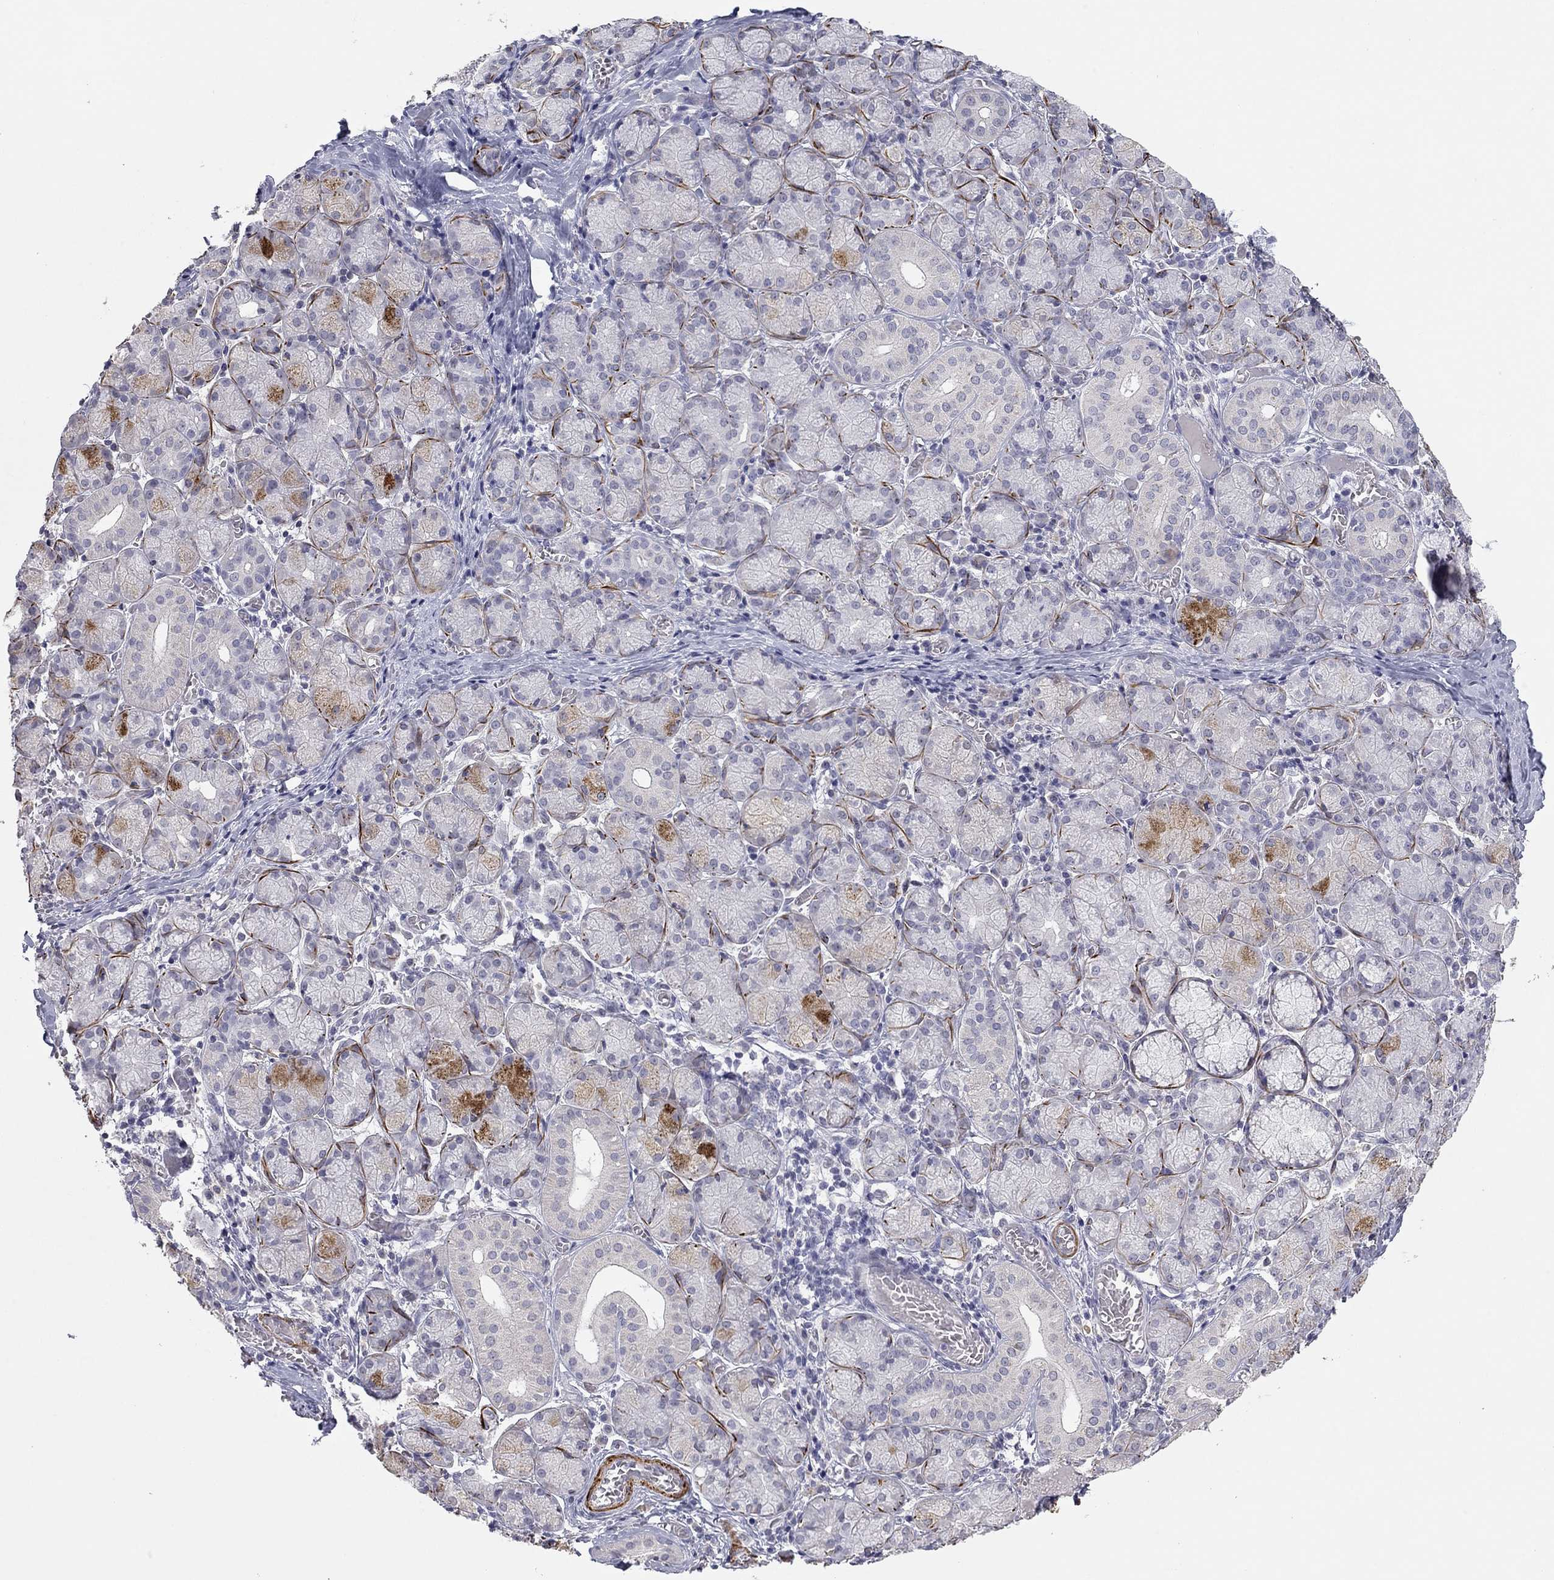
{"staining": {"intensity": "strong", "quantity": "<25%", "location": "cytoplasmic/membranous"}, "tissue": "salivary gland", "cell_type": "Glandular cells", "image_type": "normal", "snomed": [{"axis": "morphology", "description": "Normal tissue, NOS"}, {"axis": "topography", "description": "Salivary gland"}, {"axis": "topography", "description": "Peripheral nerve tissue"}], "caption": "Protein analysis of benign salivary gland shows strong cytoplasmic/membranous expression in approximately <25% of glandular cells. The staining is performed using DAB brown chromogen to label protein expression. The nuclei are counter-stained blue using hematoxylin.", "gene": "IP6K3", "patient": {"sex": "female", "age": 24}}